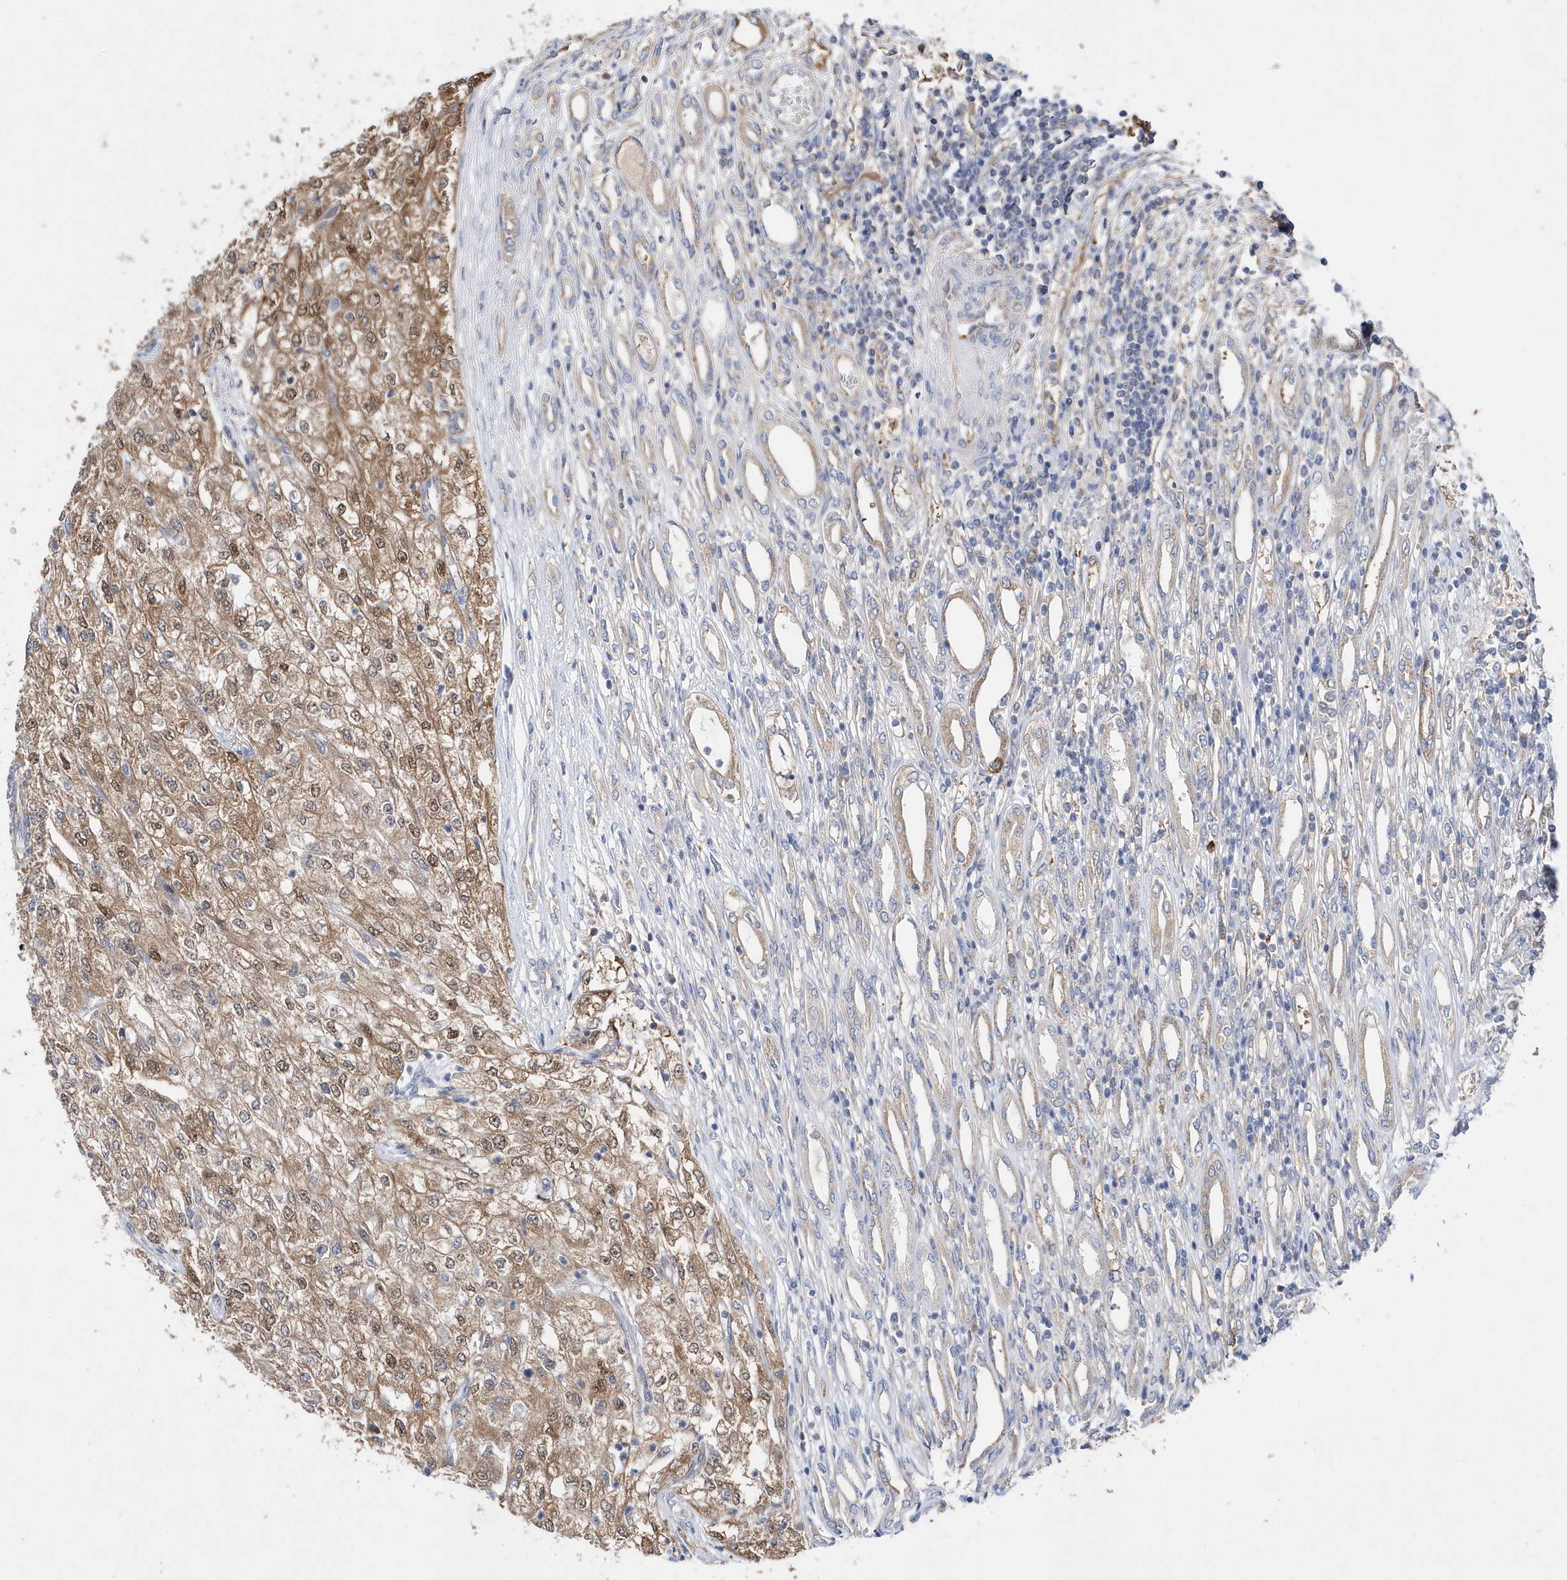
{"staining": {"intensity": "moderate", "quantity": ">75%", "location": "cytoplasmic/membranous,nuclear"}, "tissue": "renal cancer", "cell_type": "Tumor cells", "image_type": "cancer", "snomed": [{"axis": "morphology", "description": "Adenocarcinoma, NOS"}, {"axis": "topography", "description": "Kidney"}], "caption": "Adenocarcinoma (renal) tissue shows moderate cytoplasmic/membranous and nuclear staining in approximately >75% of tumor cells, visualized by immunohistochemistry.", "gene": "JKAMP", "patient": {"sex": "female", "age": 54}}